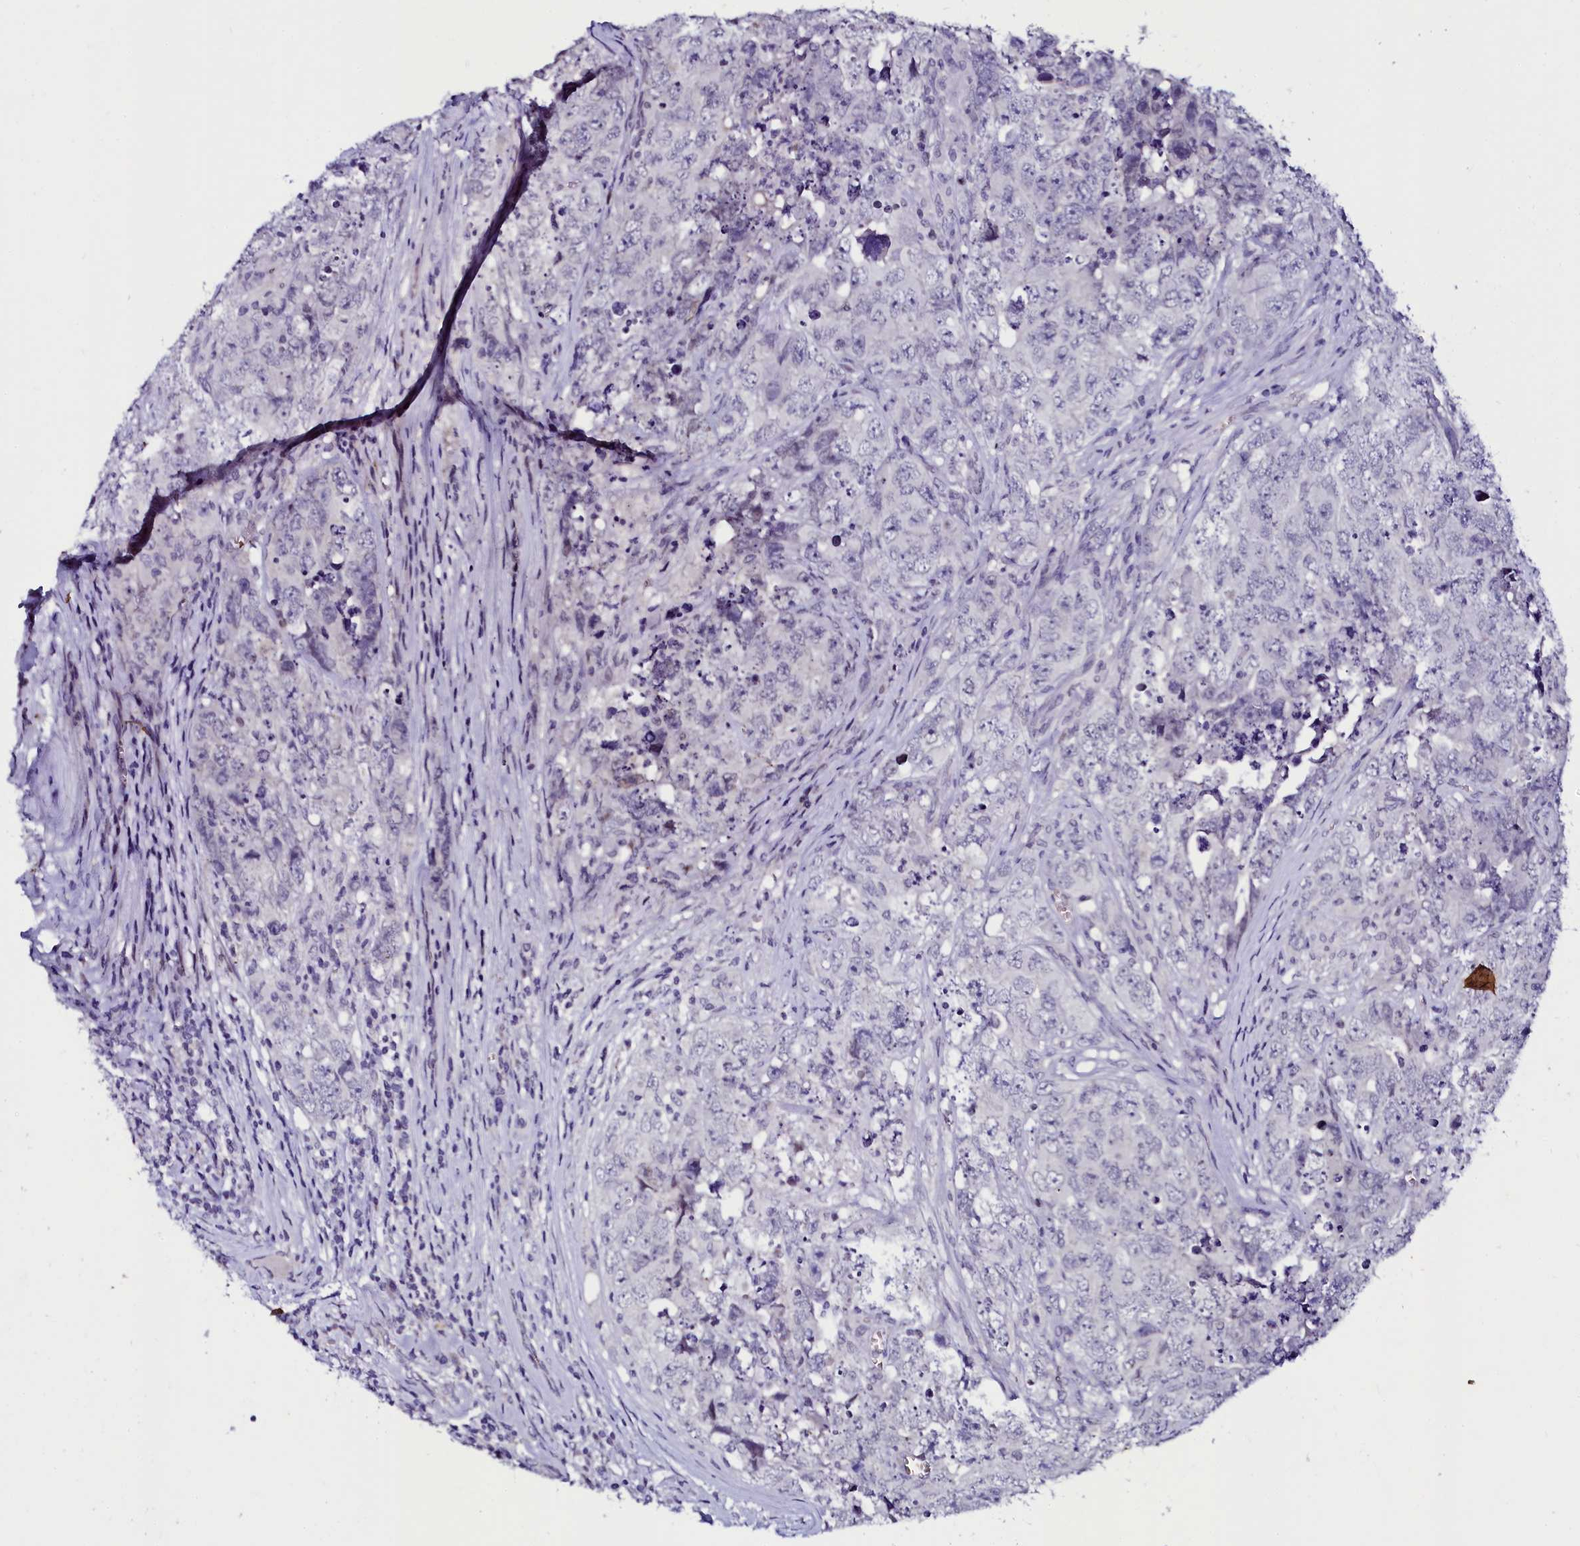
{"staining": {"intensity": "negative", "quantity": "none", "location": "none"}, "tissue": "testis cancer", "cell_type": "Tumor cells", "image_type": "cancer", "snomed": [{"axis": "morphology", "description": "Seminoma, NOS"}, {"axis": "morphology", "description": "Carcinoma, Embryonal, NOS"}, {"axis": "topography", "description": "Testis"}], "caption": "Immunohistochemical staining of human testis seminoma shows no significant positivity in tumor cells.", "gene": "CTDSPL2", "patient": {"sex": "male", "age": 43}}